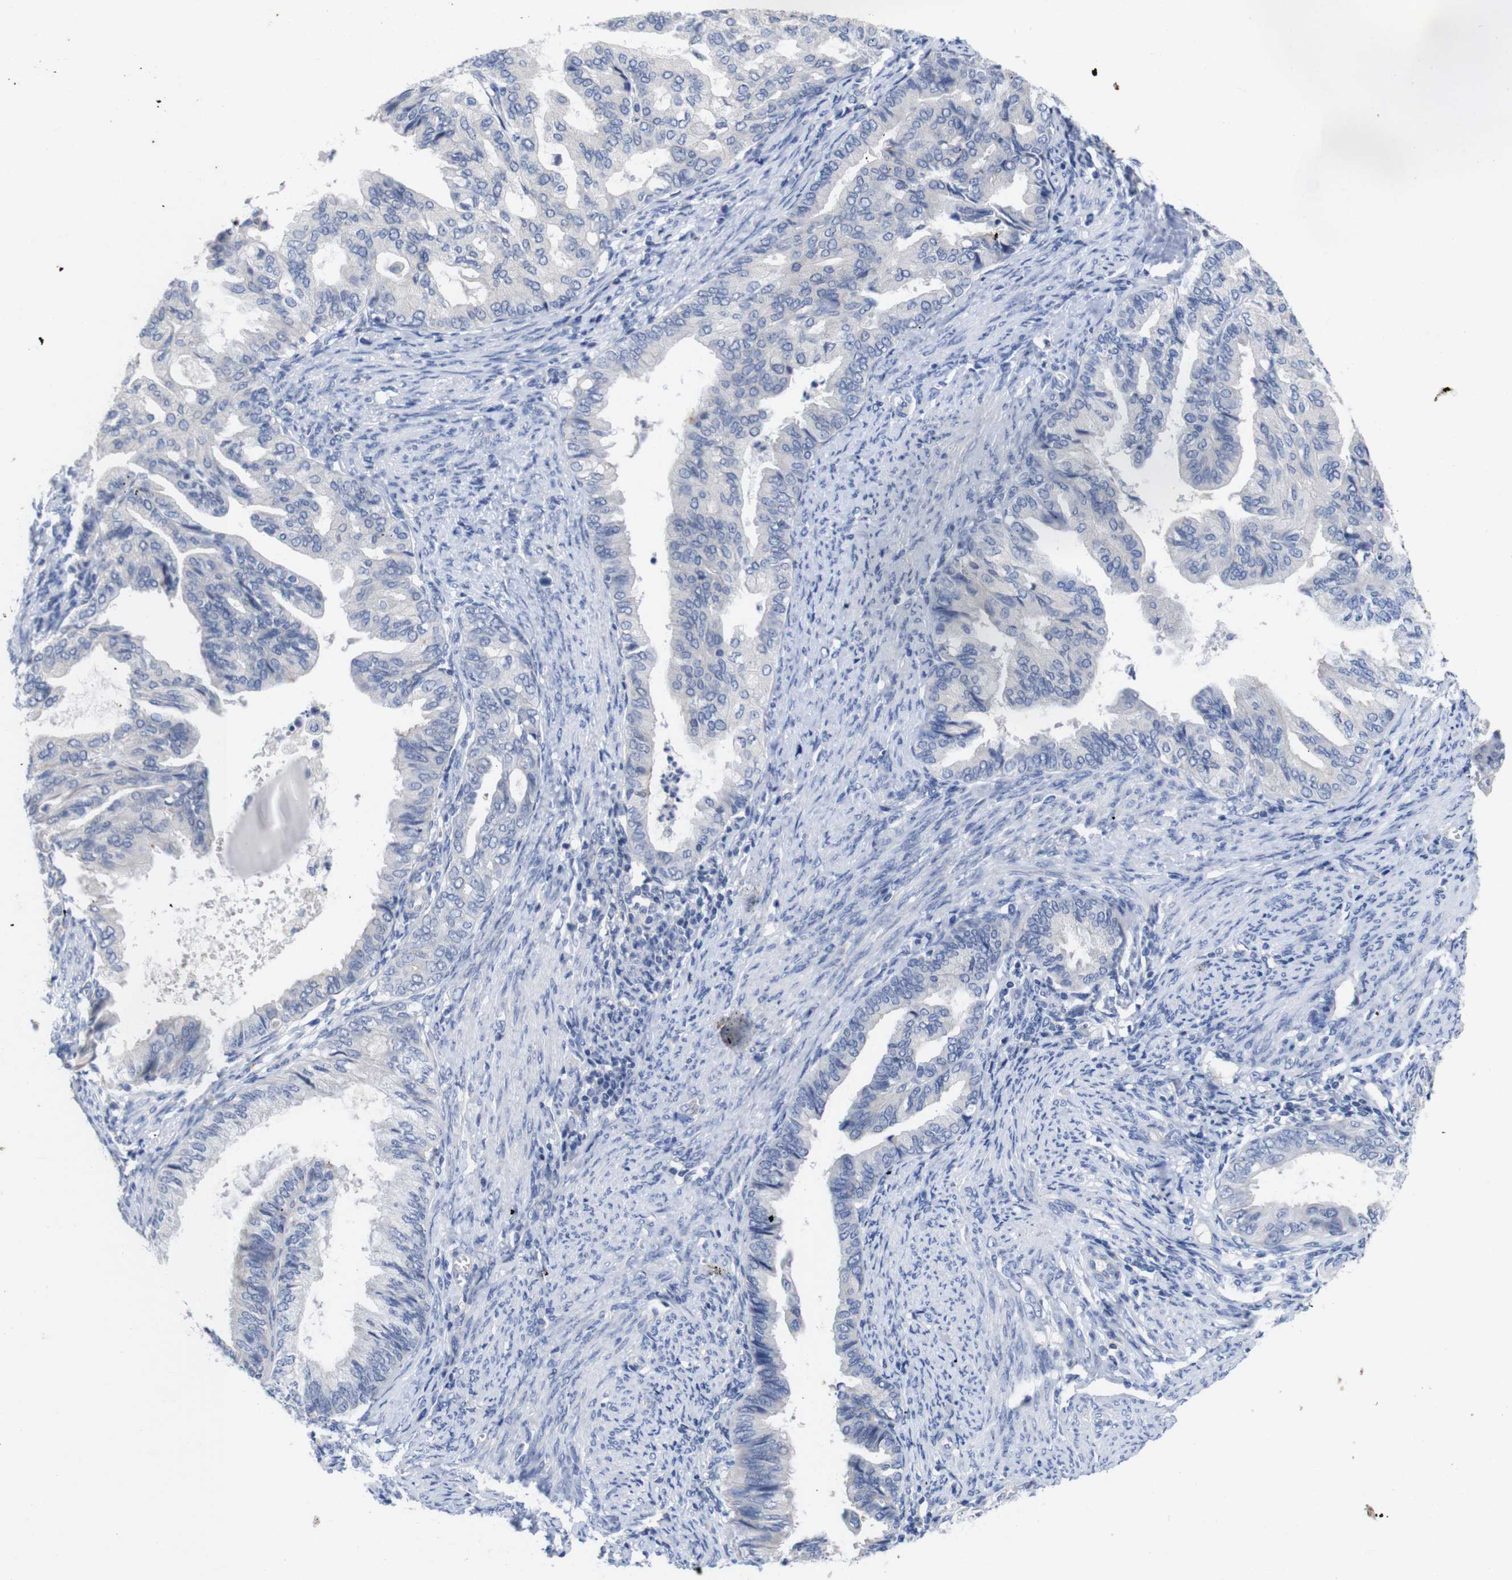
{"staining": {"intensity": "negative", "quantity": "none", "location": "none"}, "tissue": "endometrial cancer", "cell_type": "Tumor cells", "image_type": "cancer", "snomed": [{"axis": "morphology", "description": "Adenocarcinoma, NOS"}, {"axis": "topography", "description": "Endometrium"}], "caption": "Immunohistochemical staining of human adenocarcinoma (endometrial) shows no significant expression in tumor cells.", "gene": "TNNI3", "patient": {"sex": "female", "age": 86}}